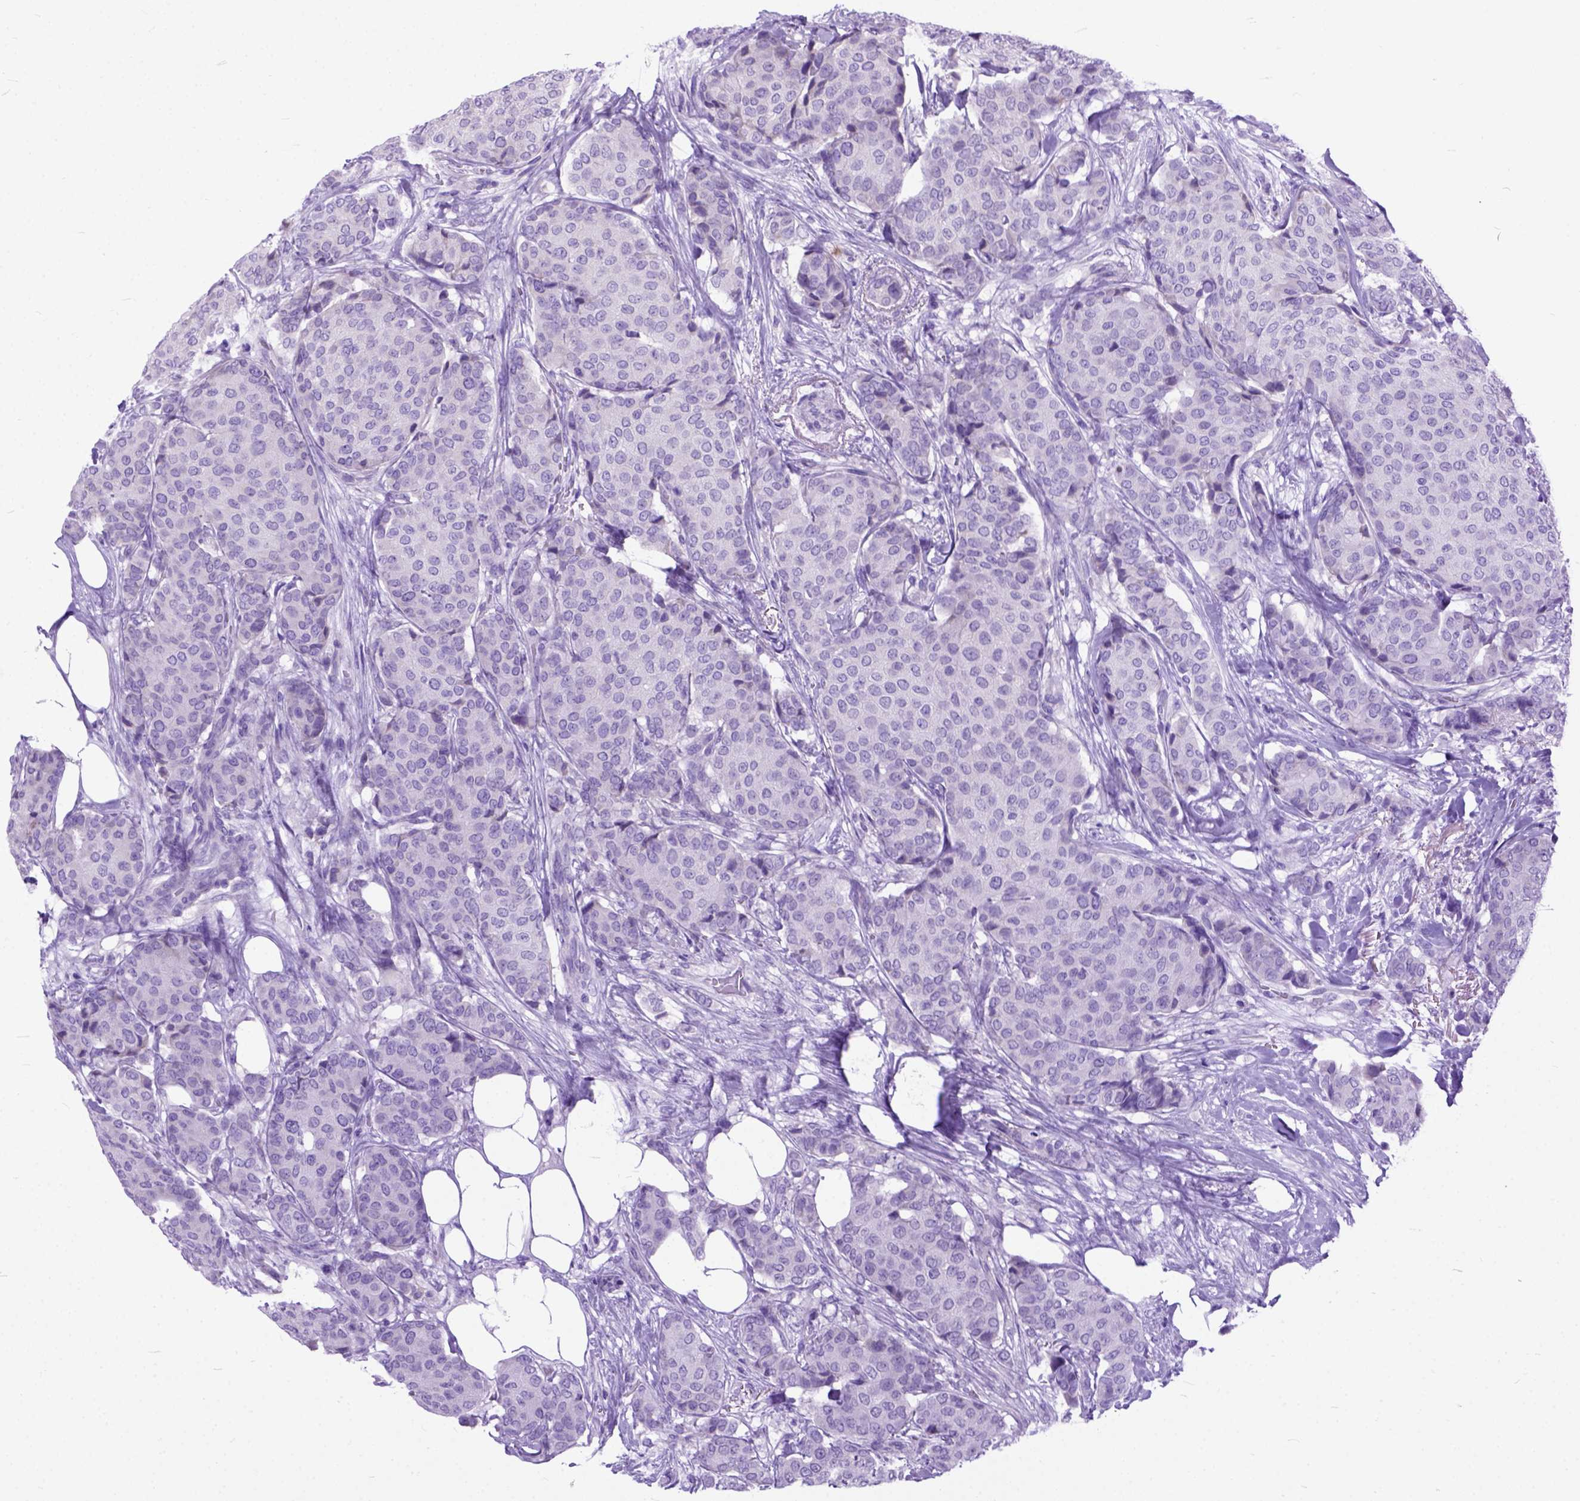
{"staining": {"intensity": "negative", "quantity": "none", "location": "none"}, "tissue": "breast cancer", "cell_type": "Tumor cells", "image_type": "cancer", "snomed": [{"axis": "morphology", "description": "Duct carcinoma"}, {"axis": "topography", "description": "Breast"}], "caption": "High magnification brightfield microscopy of intraductal carcinoma (breast) stained with DAB (brown) and counterstained with hematoxylin (blue): tumor cells show no significant positivity. (Immunohistochemistry (ihc), brightfield microscopy, high magnification).", "gene": "ODAD3", "patient": {"sex": "female", "age": 75}}